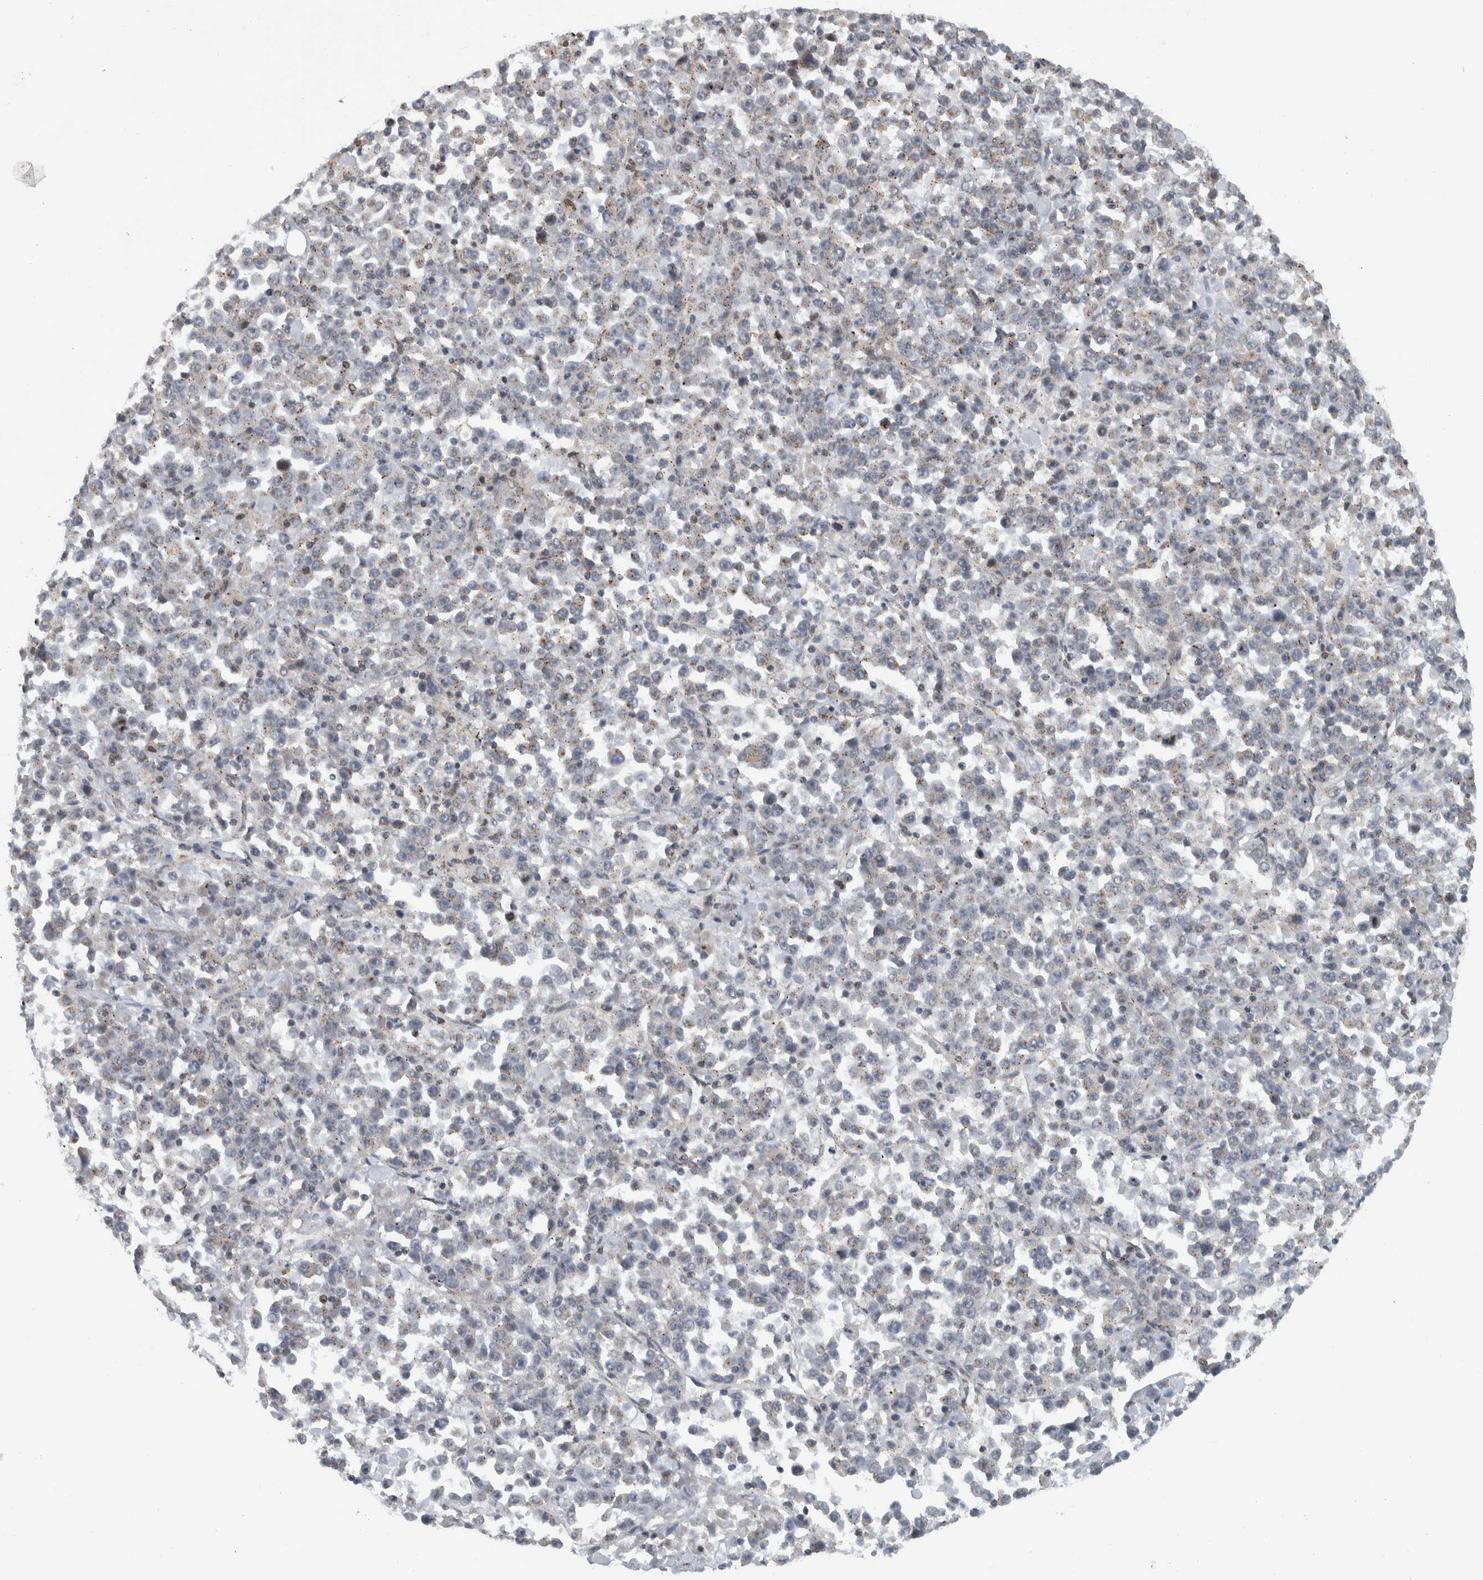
{"staining": {"intensity": "weak", "quantity": "<25%", "location": "cytoplasmic/membranous"}, "tissue": "stomach cancer", "cell_type": "Tumor cells", "image_type": "cancer", "snomed": [{"axis": "morphology", "description": "Normal tissue, NOS"}, {"axis": "morphology", "description": "Adenocarcinoma, NOS"}, {"axis": "topography", "description": "Stomach, upper"}, {"axis": "topography", "description": "Stomach"}], "caption": "An immunohistochemistry (IHC) image of stomach cancer (adenocarcinoma) is shown. There is no staining in tumor cells of stomach cancer (adenocarcinoma). The staining was performed using DAB (3,3'-diaminobenzidine) to visualize the protein expression in brown, while the nuclei were stained in blue with hematoxylin (Magnification: 20x).", "gene": "MSL1", "patient": {"sex": "male", "age": 59}}